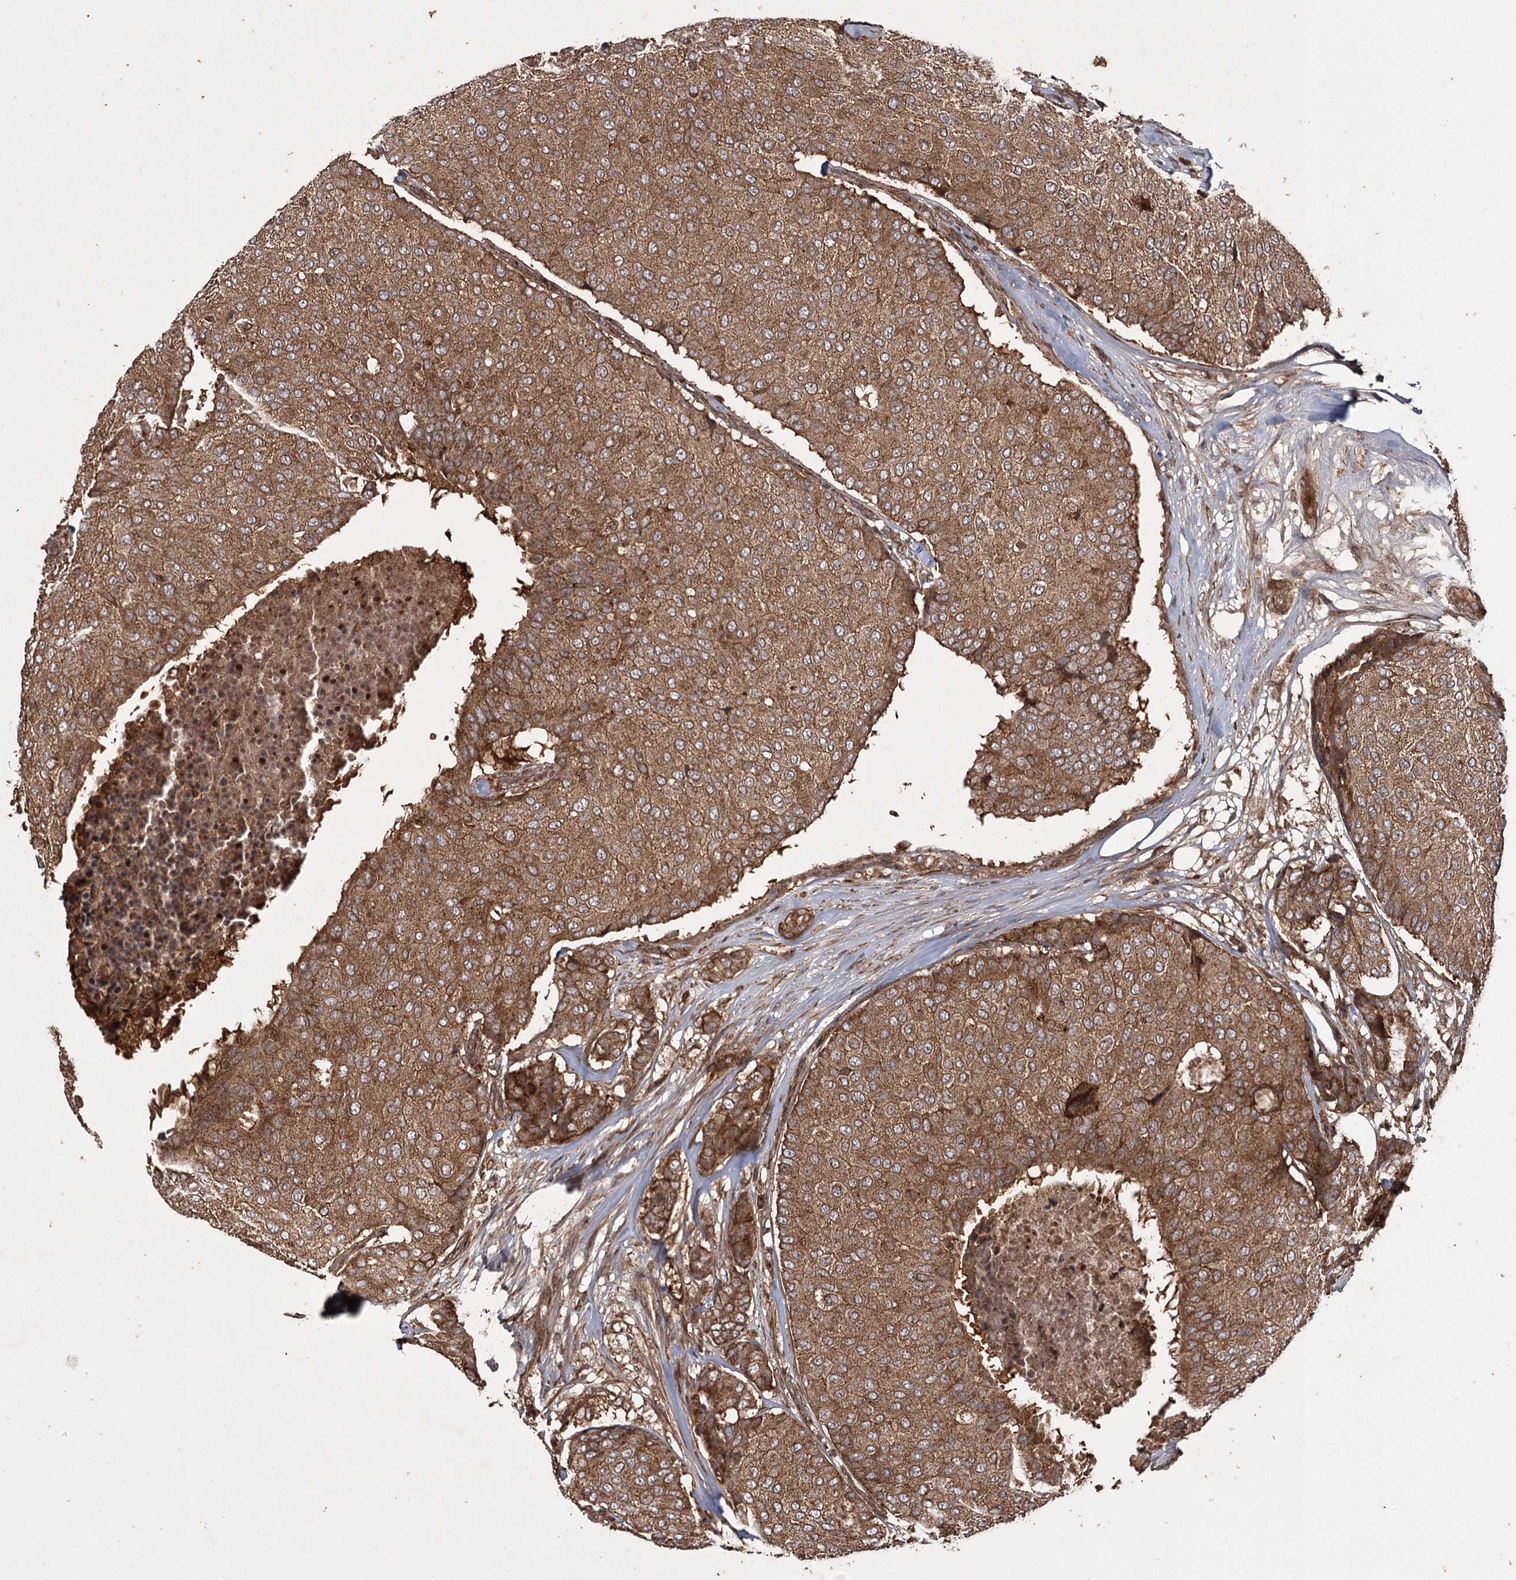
{"staining": {"intensity": "moderate", "quantity": ">75%", "location": "cytoplasmic/membranous"}, "tissue": "breast cancer", "cell_type": "Tumor cells", "image_type": "cancer", "snomed": [{"axis": "morphology", "description": "Duct carcinoma"}, {"axis": "topography", "description": "Breast"}], "caption": "Protein staining of invasive ductal carcinoma (breast) tissue shows moderate cytoplasmic/membranous staining in approximately >75% of tumor cells.", "gene": "RPAP3", "patient": {"sex": "female", "age": 75}}